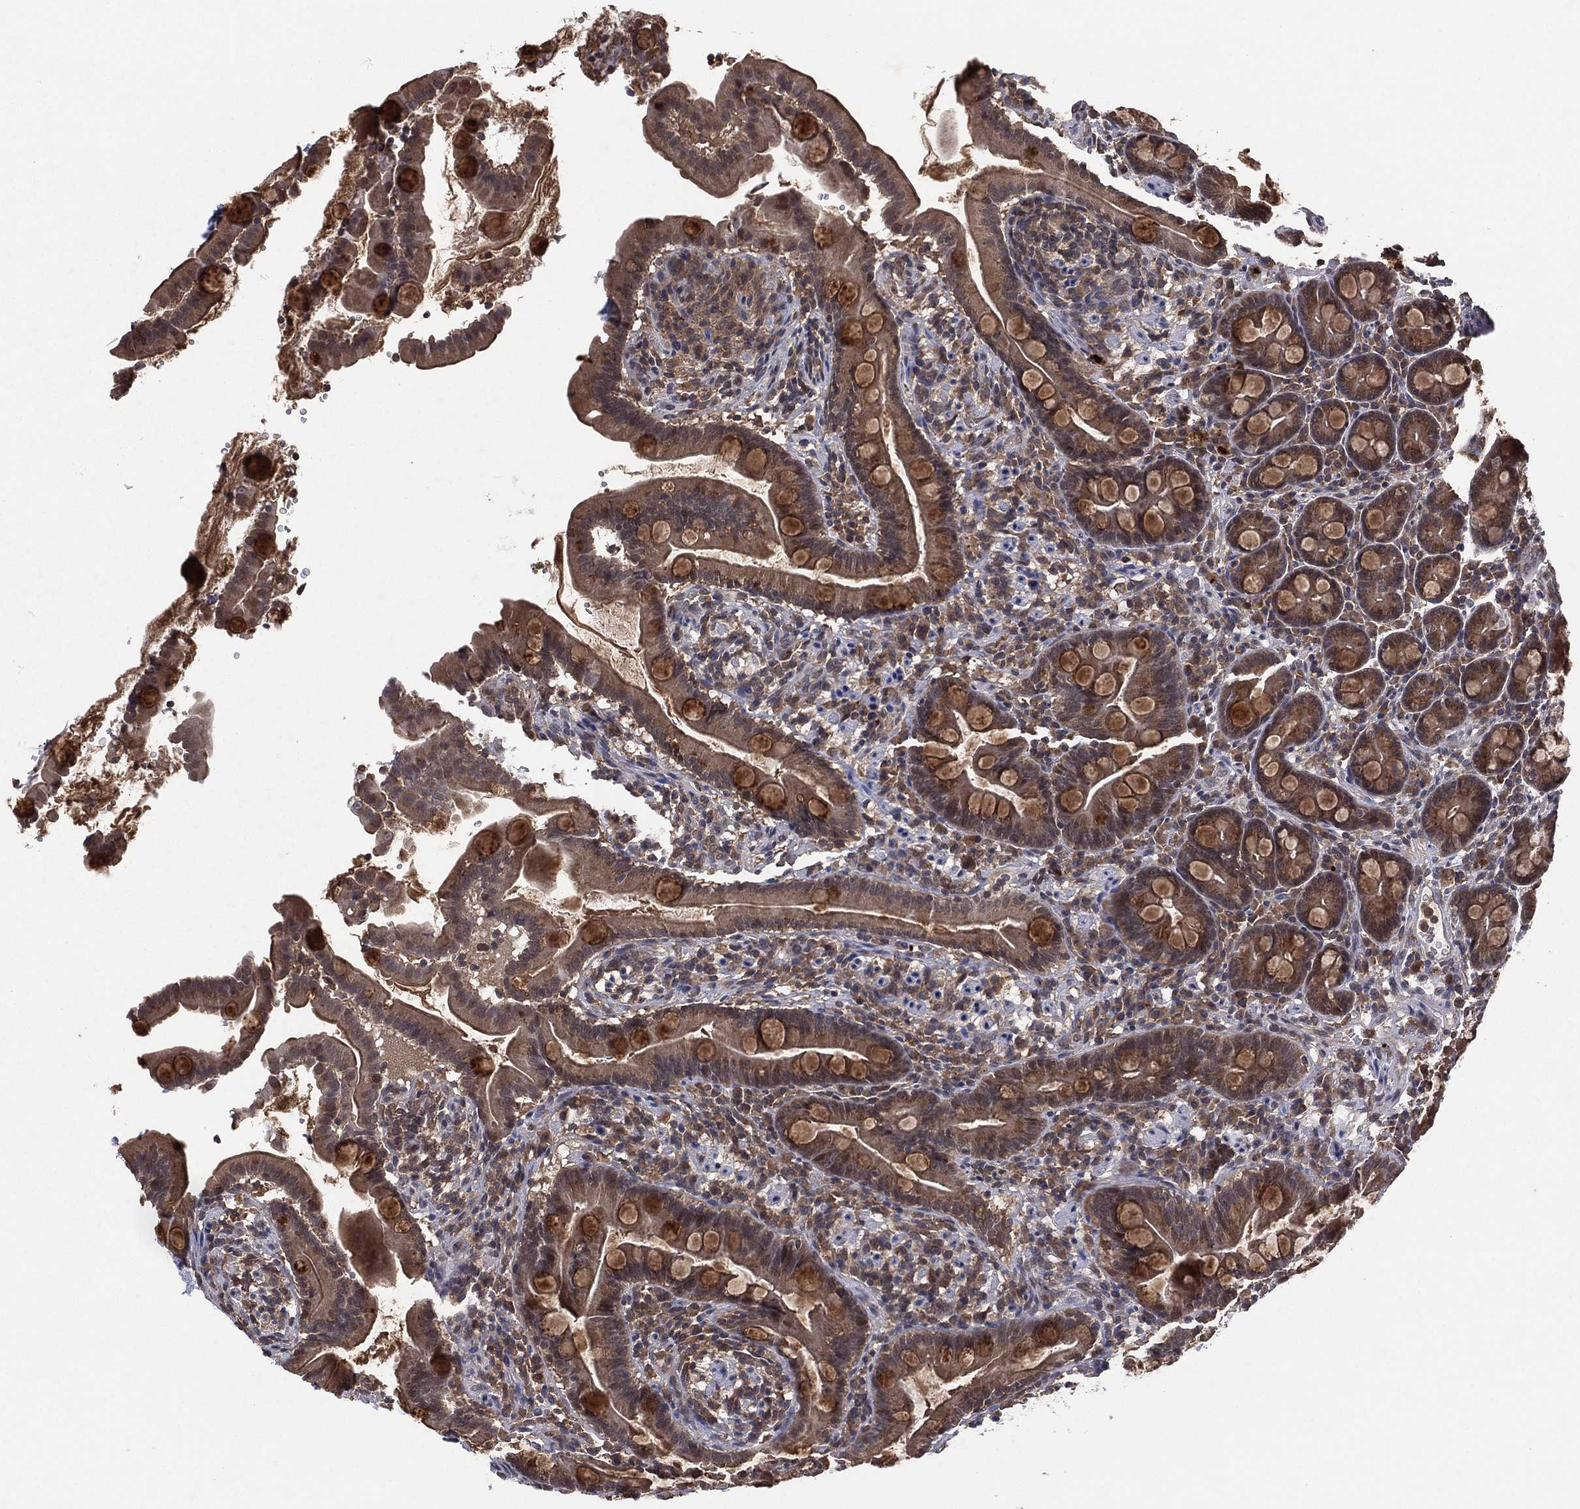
{"staining": {"intensity": "strong", "quantity": "<25%", "location": "cytoplasmic/membranous"}, "tissue": "small intestine", "cell_type": "Glandular cells", "image_type": "normal", "snomed": [{"axis": "morphology", "description": "Normal tissue, NOS"}, {"axis": "topography", "description": "Small intestine"}], "caption": "Glandular cells exhibit medium levels of strong cytoplasmic/membranous positivity in about <25% of cells in normal small intestine.", "gene": "ATG4B", "patient": {"sex": "female", "age": 44}}